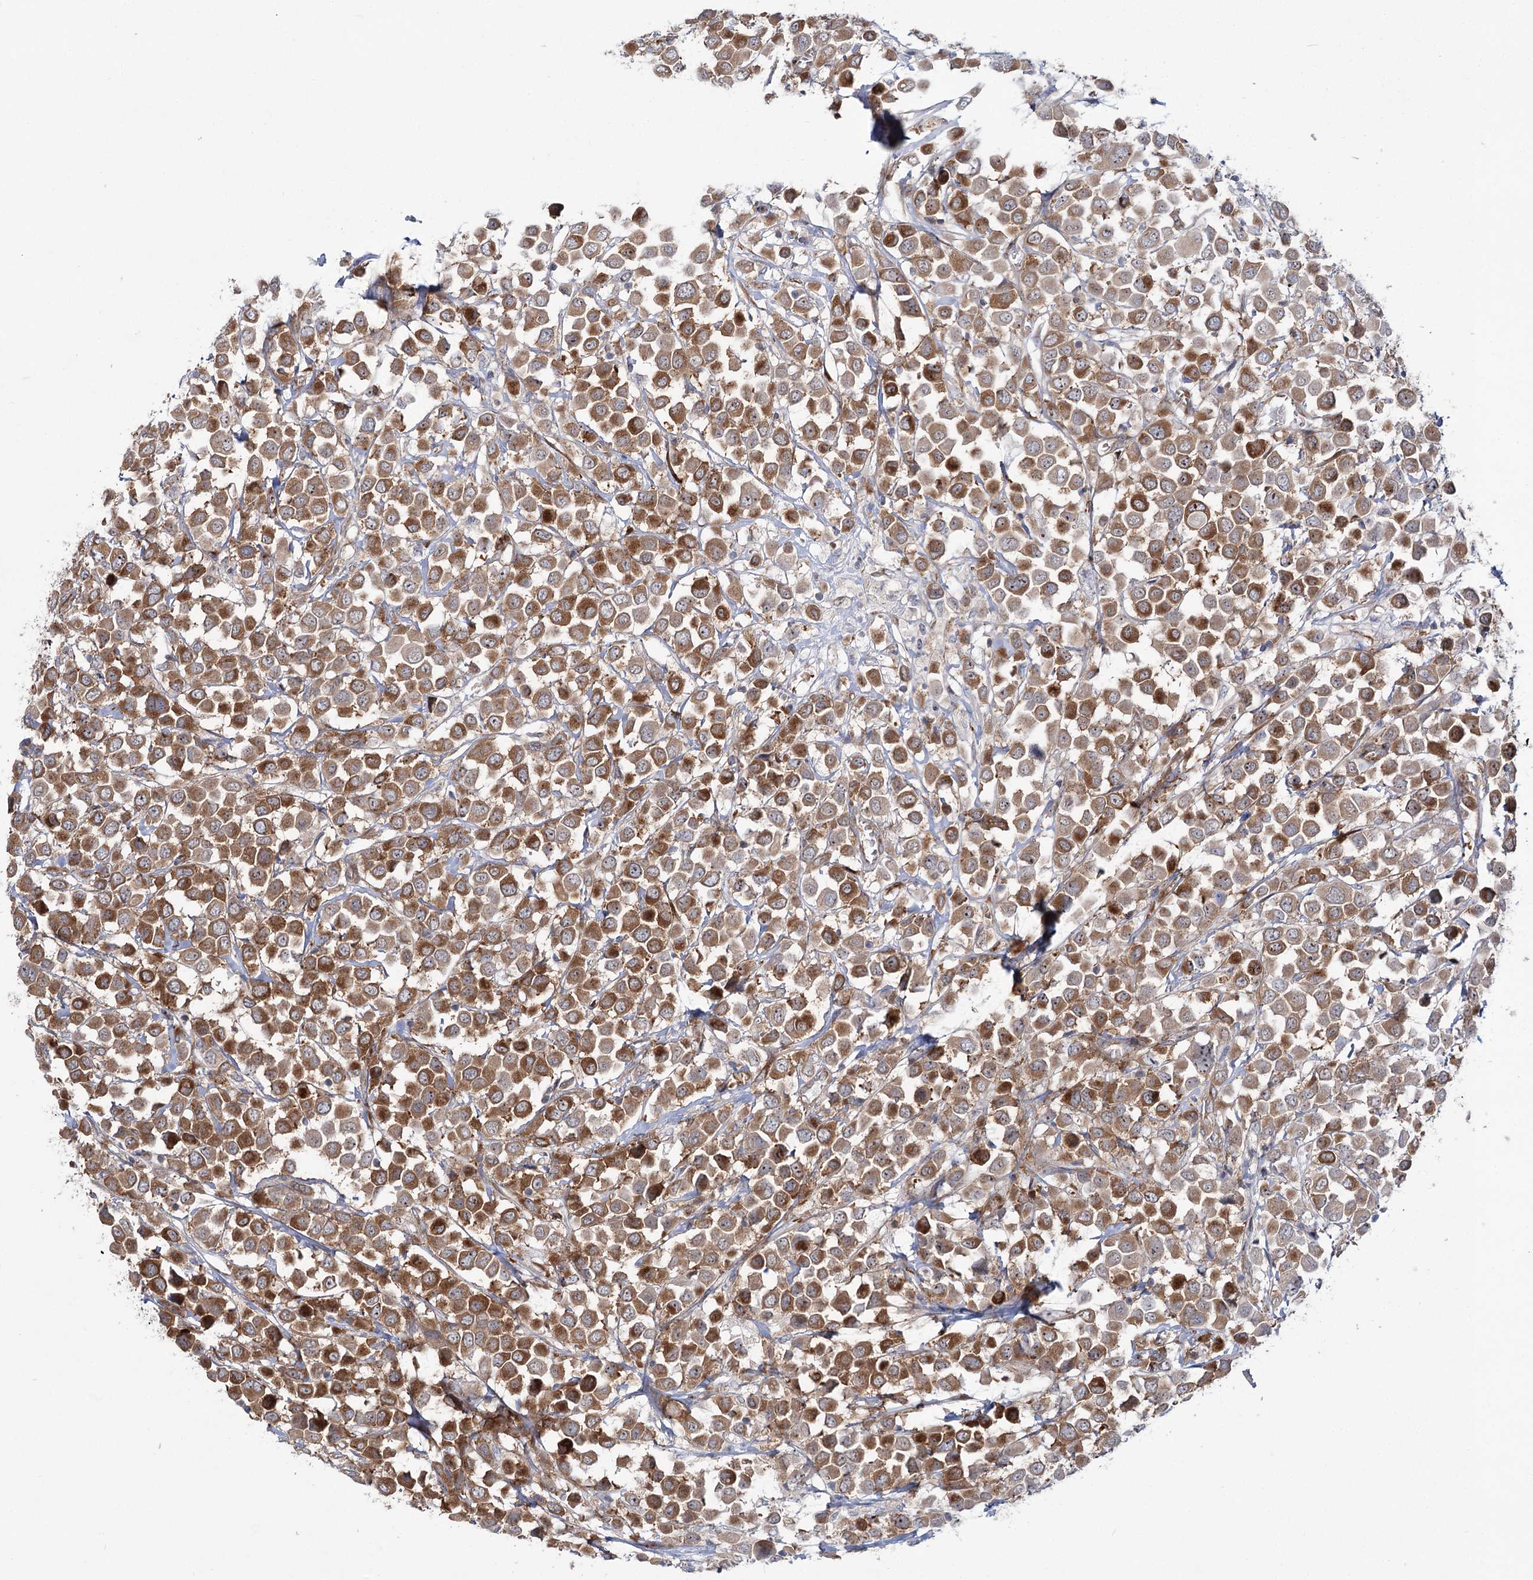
{"staining": {"intensity": "moderate", "quantity": ">75%", "location": "cytoplasmic/membranous"}, "tissue": "breast cancer", "cell_type": "Tumor cells", "image_type": "cancer", "snomed": [{"axis": "morphology", "description": "Duct carcinoma"}, {"axis": "topography", "description": "Breast"}], "caption": "Protein analysis of intraductal carcinoma (breast) tissue reveals moderate cytoplasmic/membranous staining in approximately >75% of tumor cells.", "gene": "VWA2", "patient": {"sex": "female", "age": 61}}